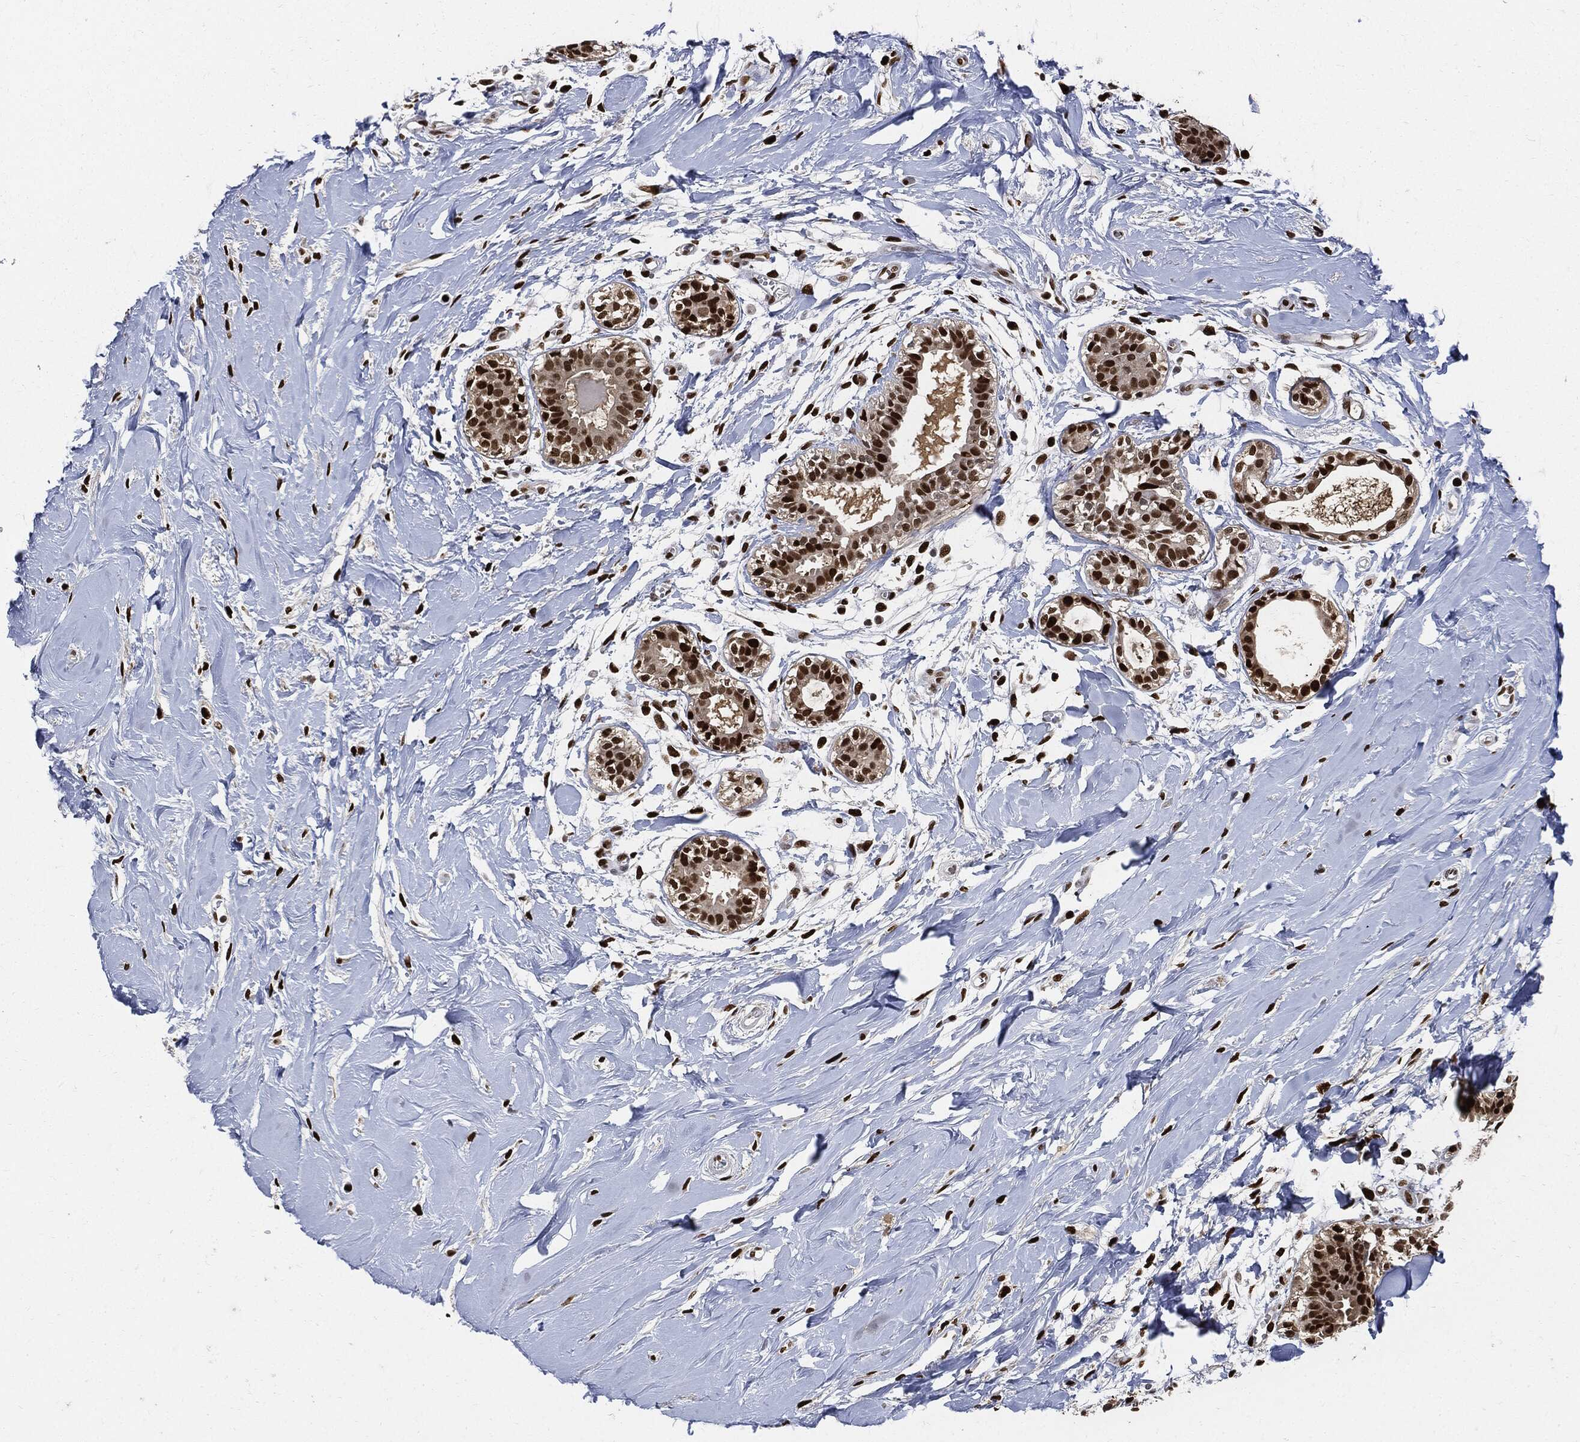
{"staining": {"intensity": "negative", "quantity": "none", "location": "none"}, "tissue": "soft tissue", "cell_type": "Fibroblasts", "image_type": "normal", "snomed": [{"axis": "morphology", "description": "Normal tissue, NOS"}, {"axis": "topography", "description": "Breast"}], "caption": "High magnification brightfield microscopy of normal soft tissue stained with DAB (3,3'-diaminobenzidine) (brown) and counterstained with hematoxylin (blue): fibroblasts show no significant expression. Nuclei are stained in blue.", "gene": "PCNA", "patient": {"sex": "female", "age": 49}}